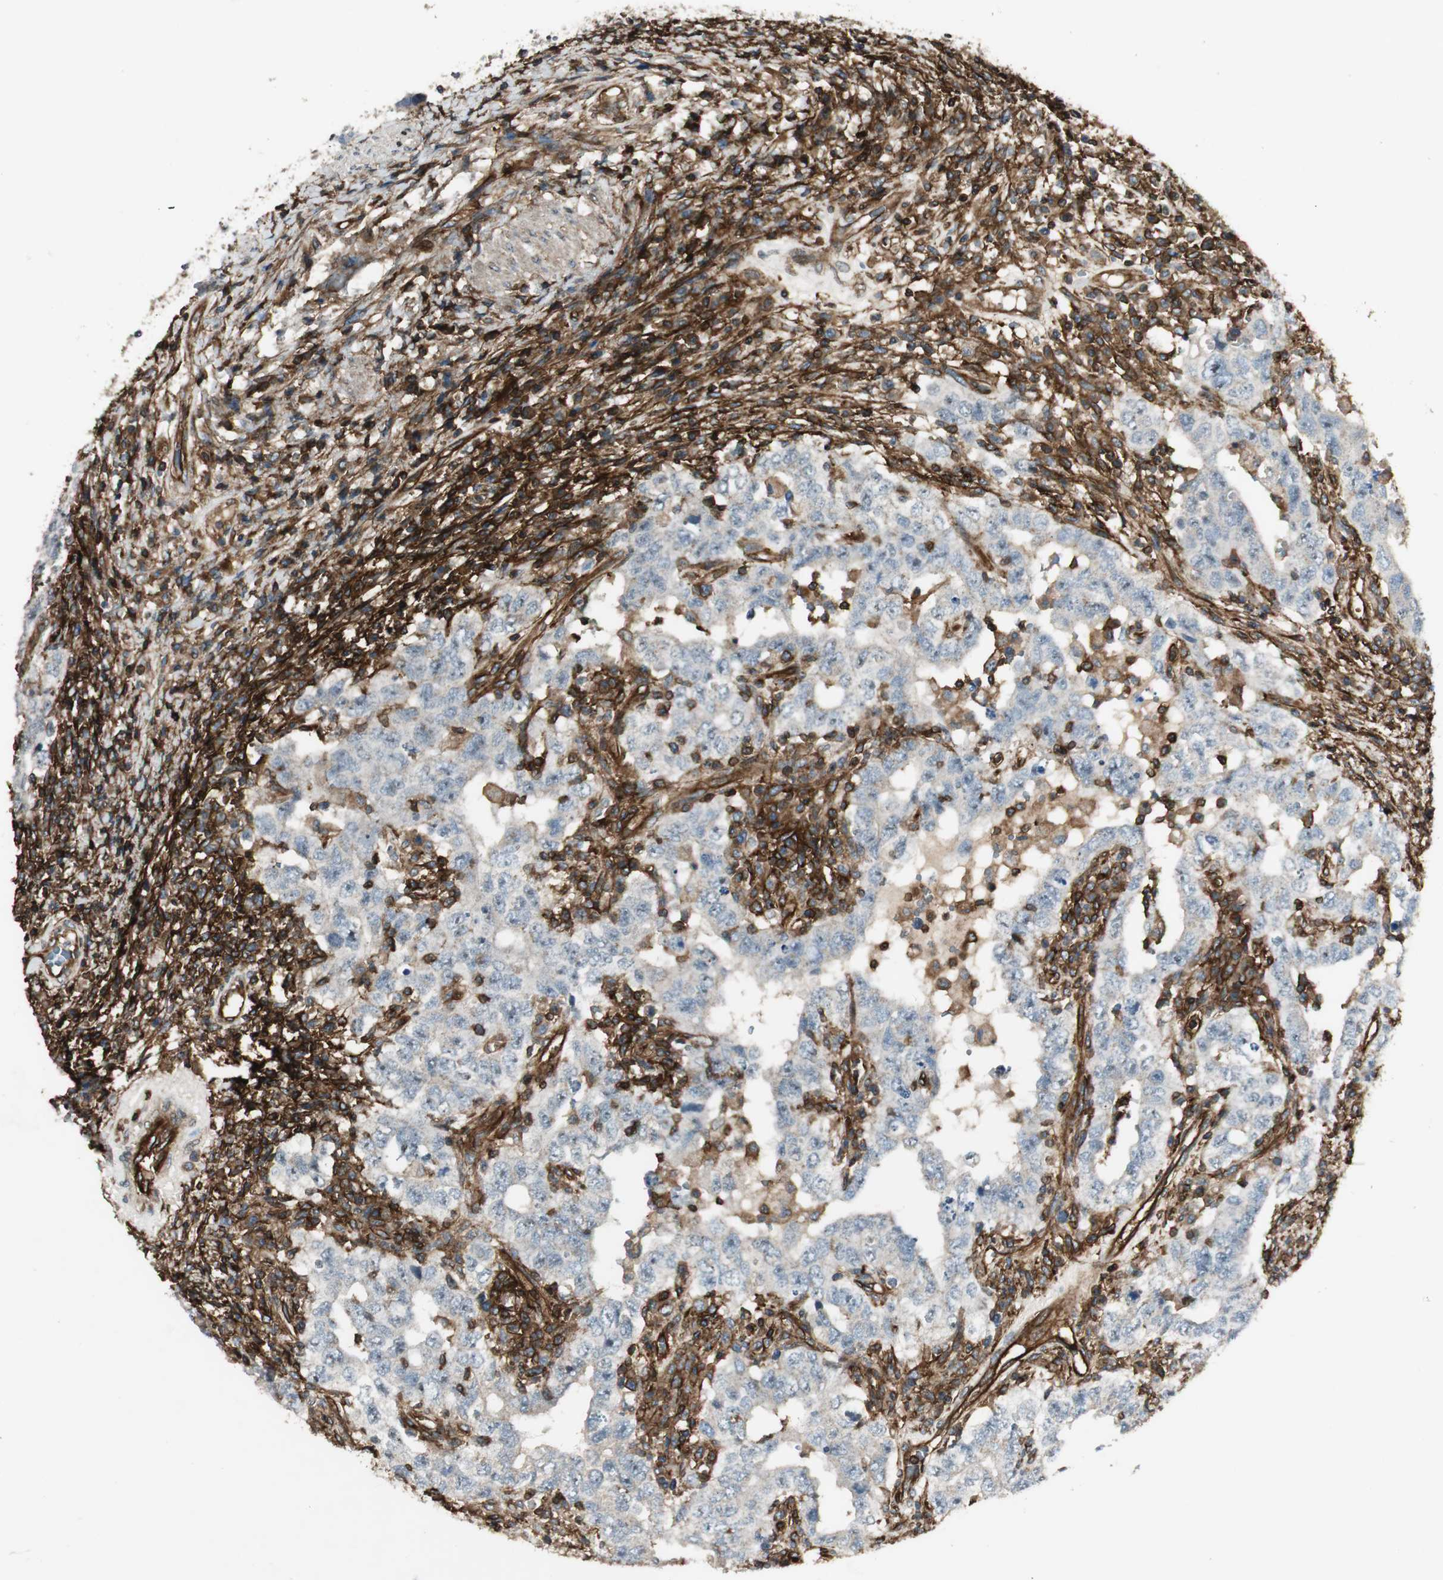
{"staining": {"intensity": "negative", "quantity": "none", "location": "none"}, "tissue": "testis cancer", "cell_type": "Tumor cells", "image_type": "cancer", "snomed": [{"axis": "morphology", "description": "Carcinoma, Embryonal, NOS"}, {"axis": "topography", "description": "Testis"}], "caption": "There is no significant positivity in tumor cells of embryonal carcinoma (testis). (DAB (3,3'-diaminobenzidine) immunohistochemistry with hematoxylin counter stain).", "gene": "BTN3A3", "patient": {"sex": "male", "age": 26}}